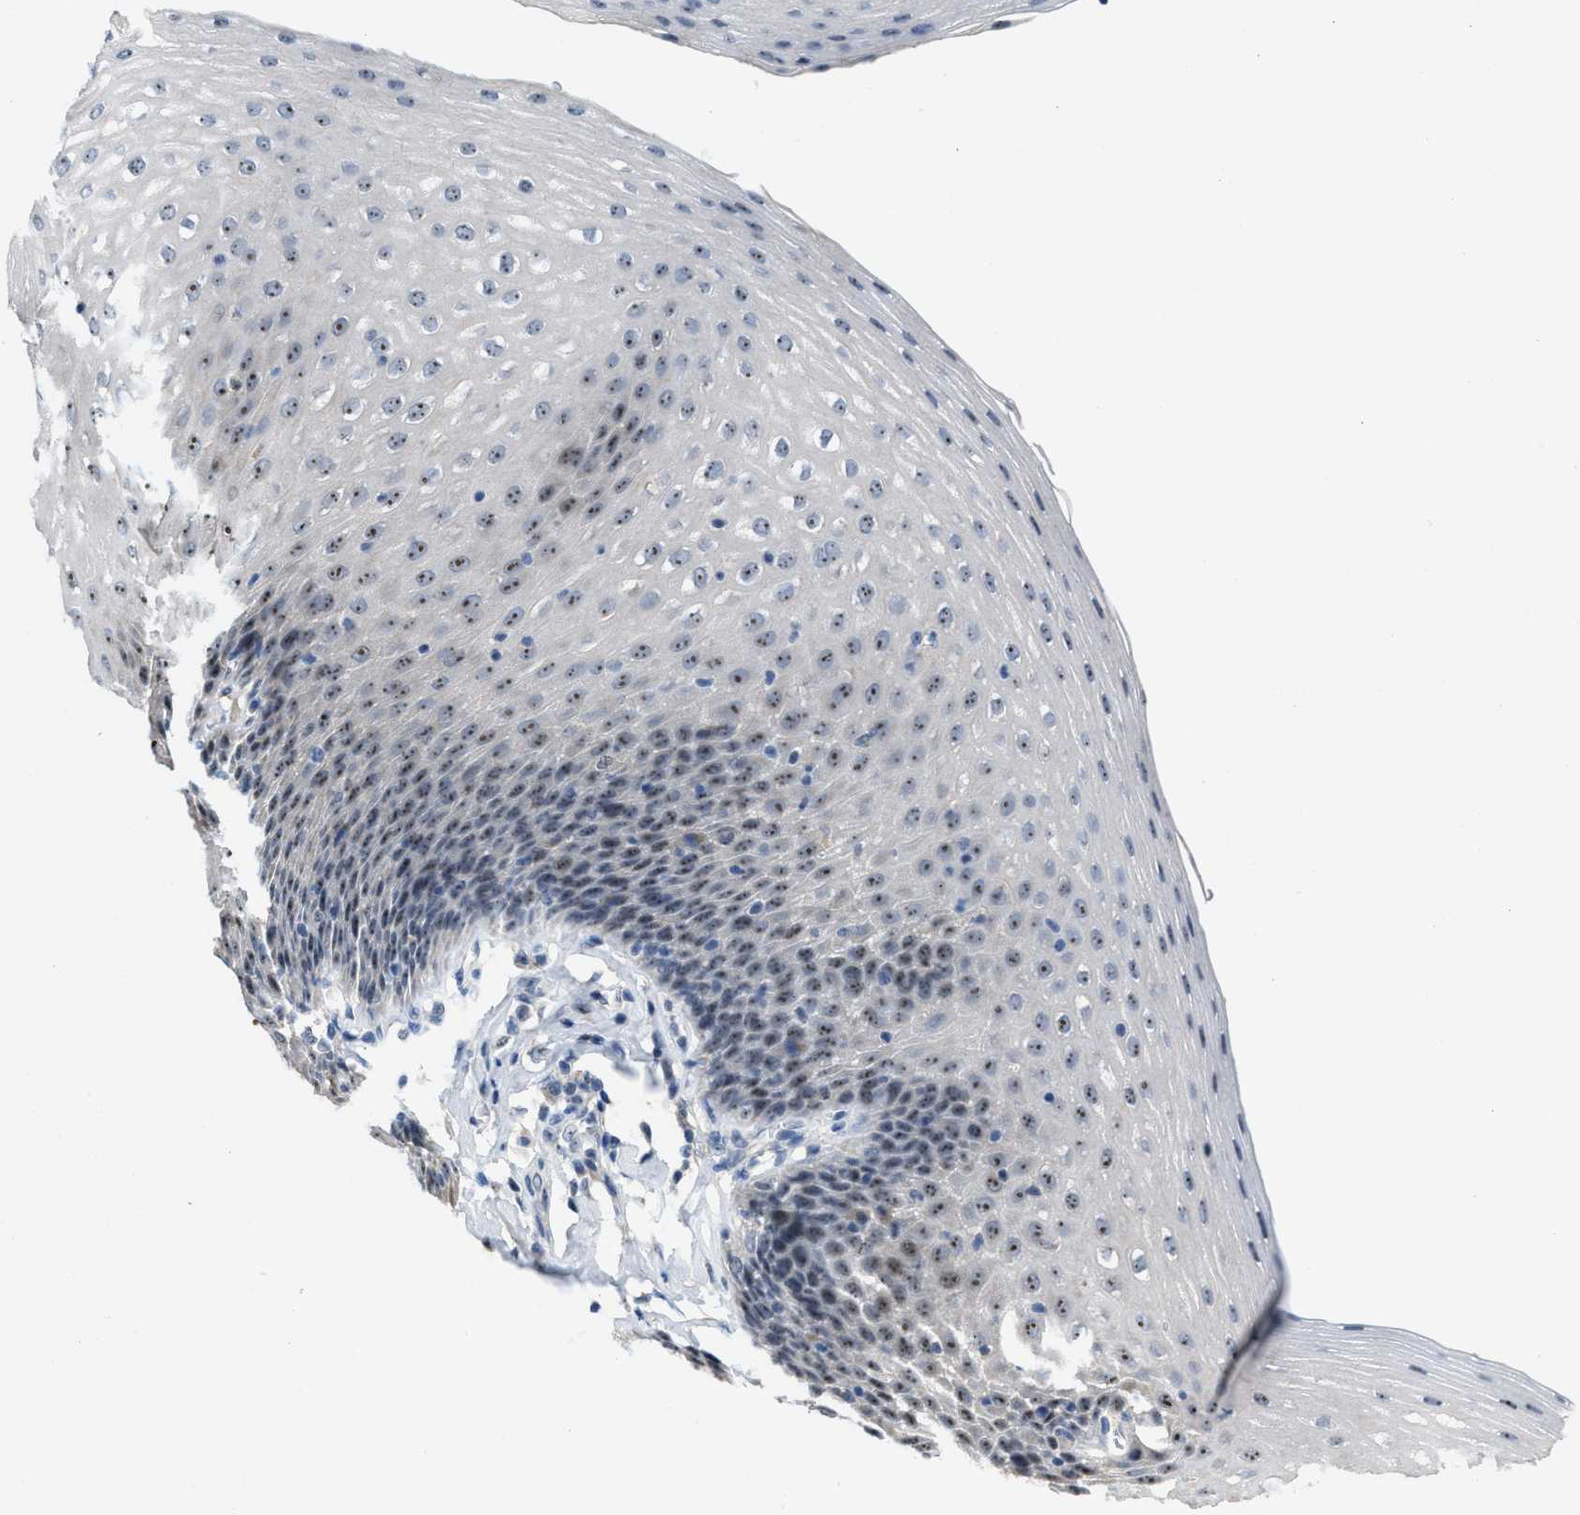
{"staining": {"intensity": "moderate", "quantity": "25%-75%", "location": "nuclear"}, "tissue": "esophagus", "cell_type": "Squamous epithelial cells", "image_type": "normal", "snomed": [{"axis": "morphology", "description": "Normal tissue, NOS"}, {"axis": "topography", "description": "Esophagus"}], "caption": "Squamous epithelial cells demonstrate moderate nuclear positivity in approximately 25%-75% of cells in normal esophagus. (DAB = brown stain, brightfield microscopy at high magnification).", "gene": "ZNF783", "patient": {"sex": "female", "age": 61}}